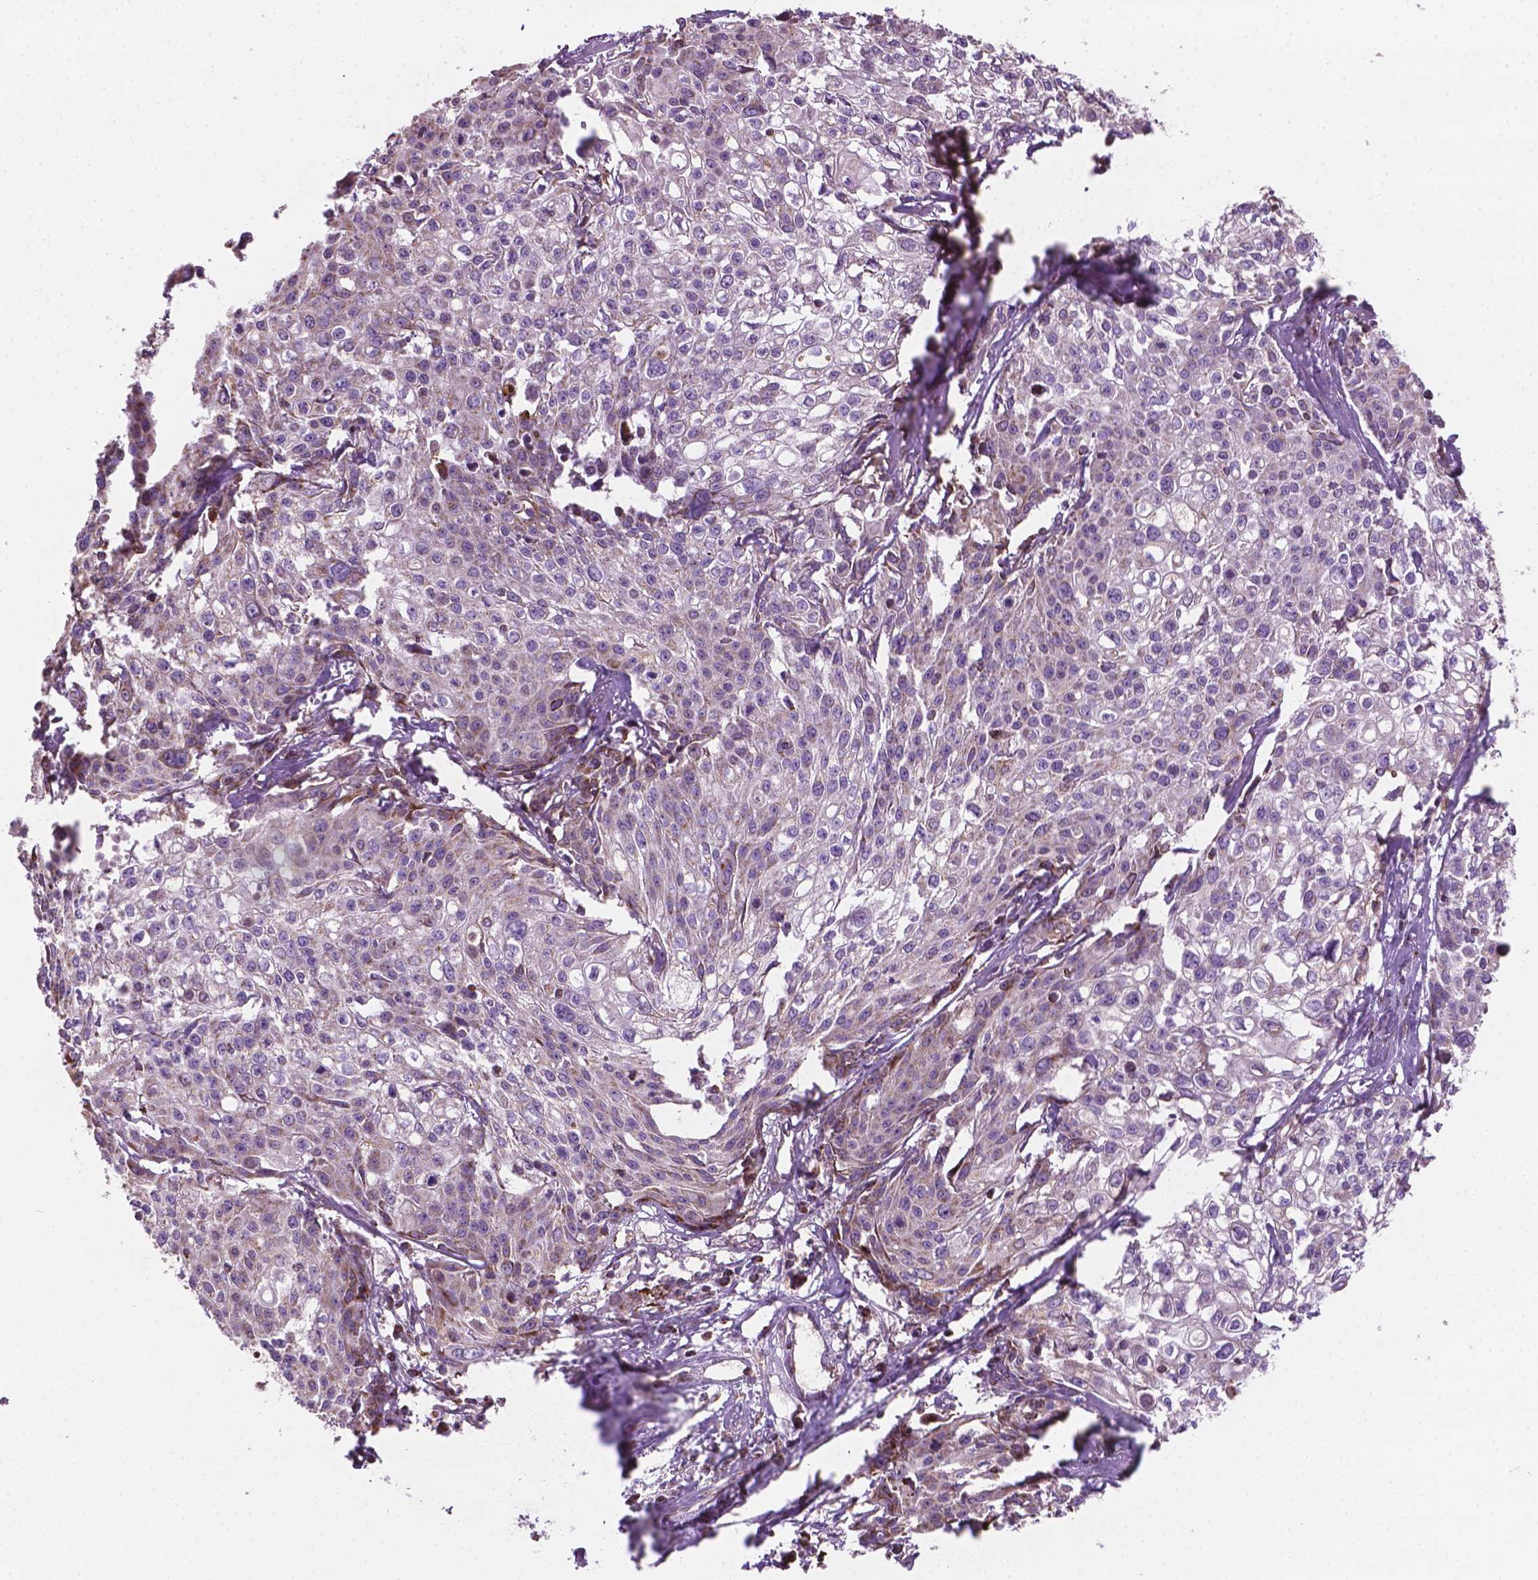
{"staining": {"intensity": "weak", "quantity": "25%-75%", "location": "cytoplasmic/membranous"}, "tissue": "cervical cancer", "cell_type": "Tumor cells", "image_type": "cancer", "snomed": [{"axis": "morphology", "description": "Squamous cell carcinoma, NOS"}, {"axis": "topography", "description": "Cervix"}], "caption": "This is a micrograph of immunohistochemistry staining of cervical squamous cell carcinoma, which shows weak positivity in the cytoplasmic/membranous of tumor cells.", "gene": "PIBF1", "patient": {"sex": "female", "age": 39}}